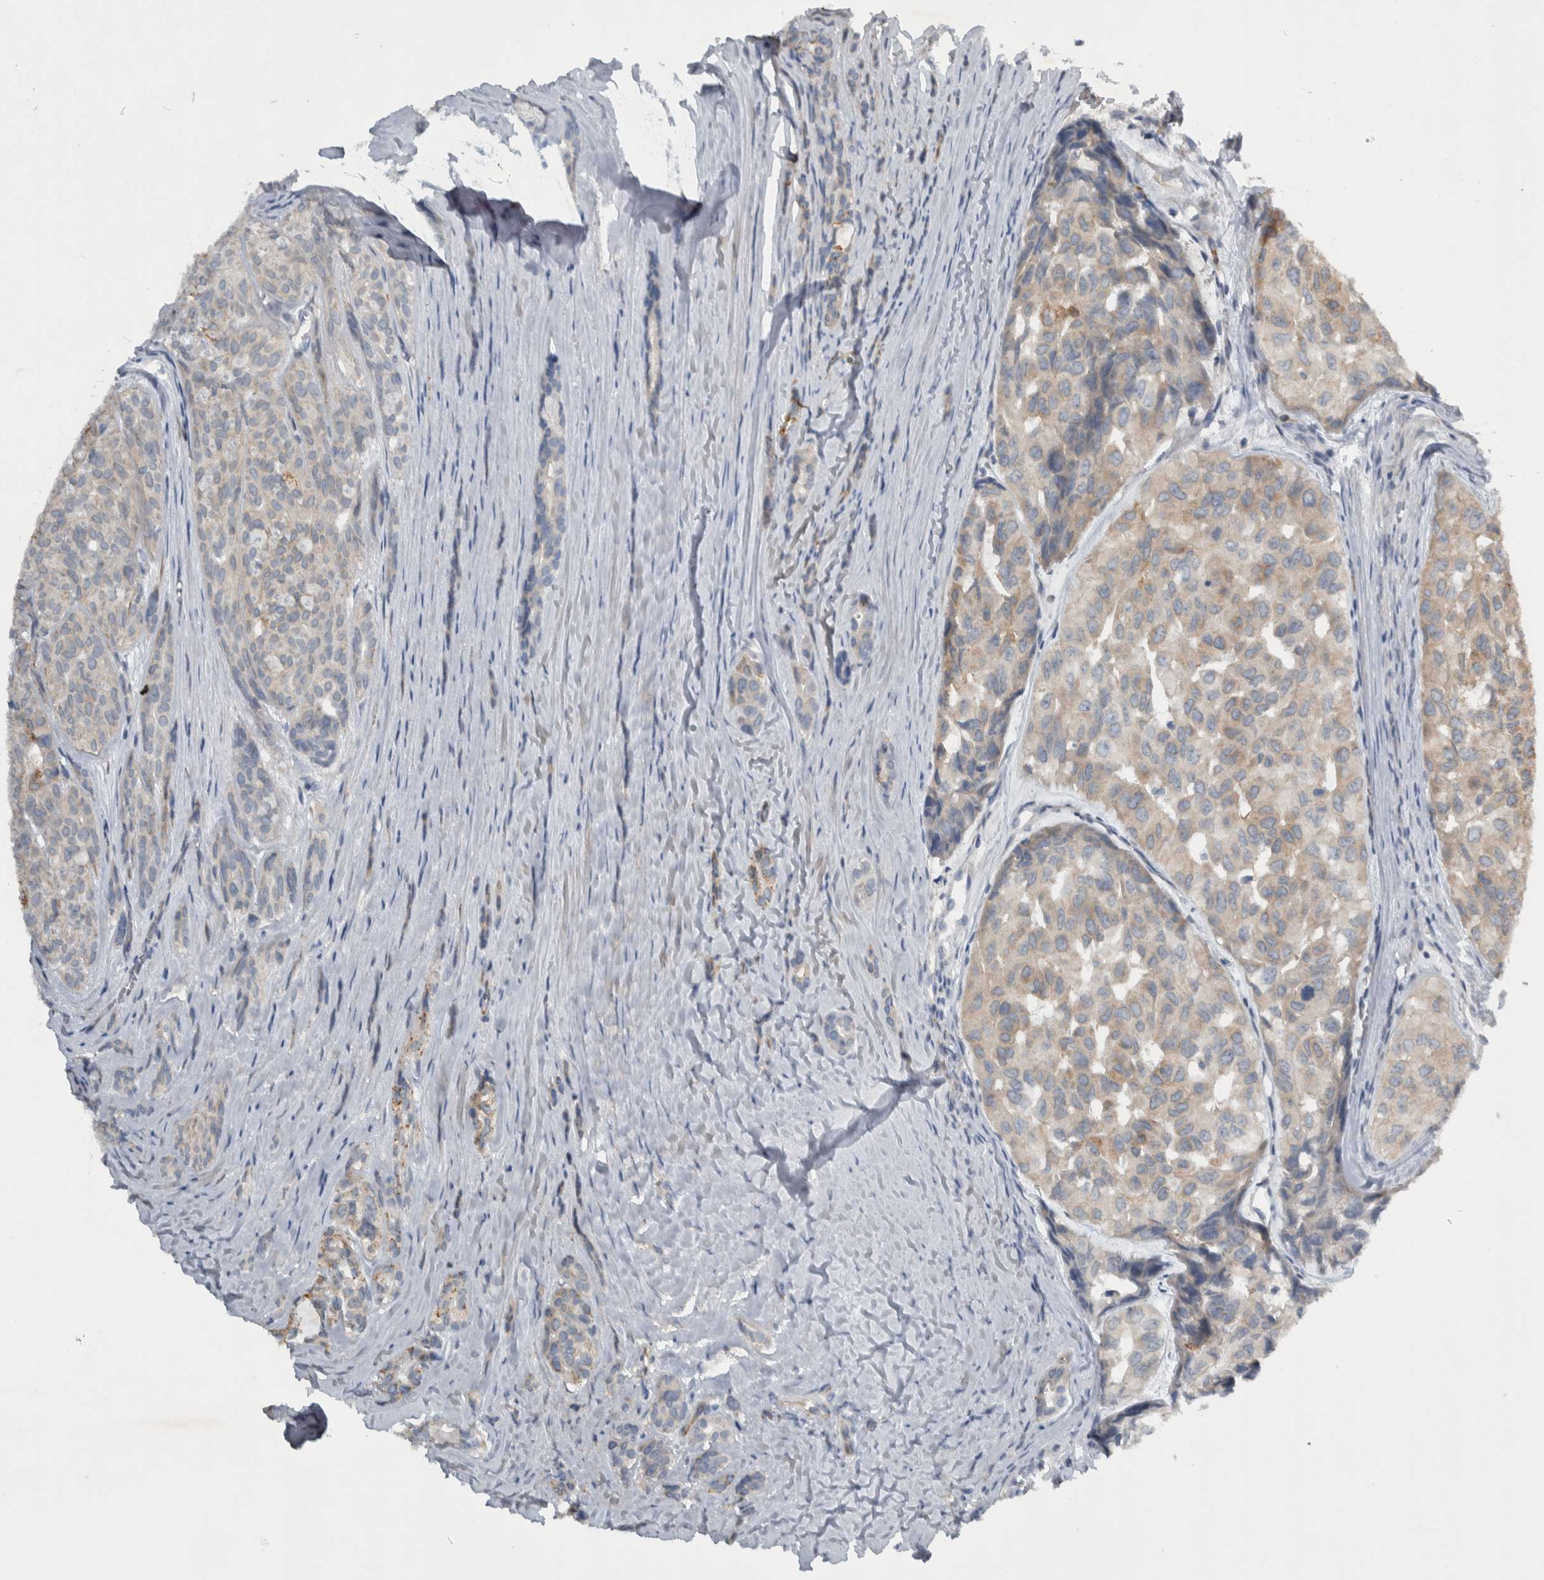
{"staining": {"intensity": "weak", "quantity": ">75%", "location": "cytoplasmic/membranous"}, "tissue": "head and neck cancer", "cell_type": "Tumor cells", "image_type": "cancer", "snomed": [{"axis": "morphology", "description": "Adenocarcinoma, NOS"}, {"axis": "topography", "description": "Salivary gland, NOS"}, {"axis": "topography", "description": "Head-Neck"}], "caption": "Approximately >75% of tumor cells in human head and neck cancer display weak cytoplasmic/membranous protein expression as visualized by brown immunohistochemical staining.", "gene": "NT5C2", "patient": {"sex": "female", "age": 76}}